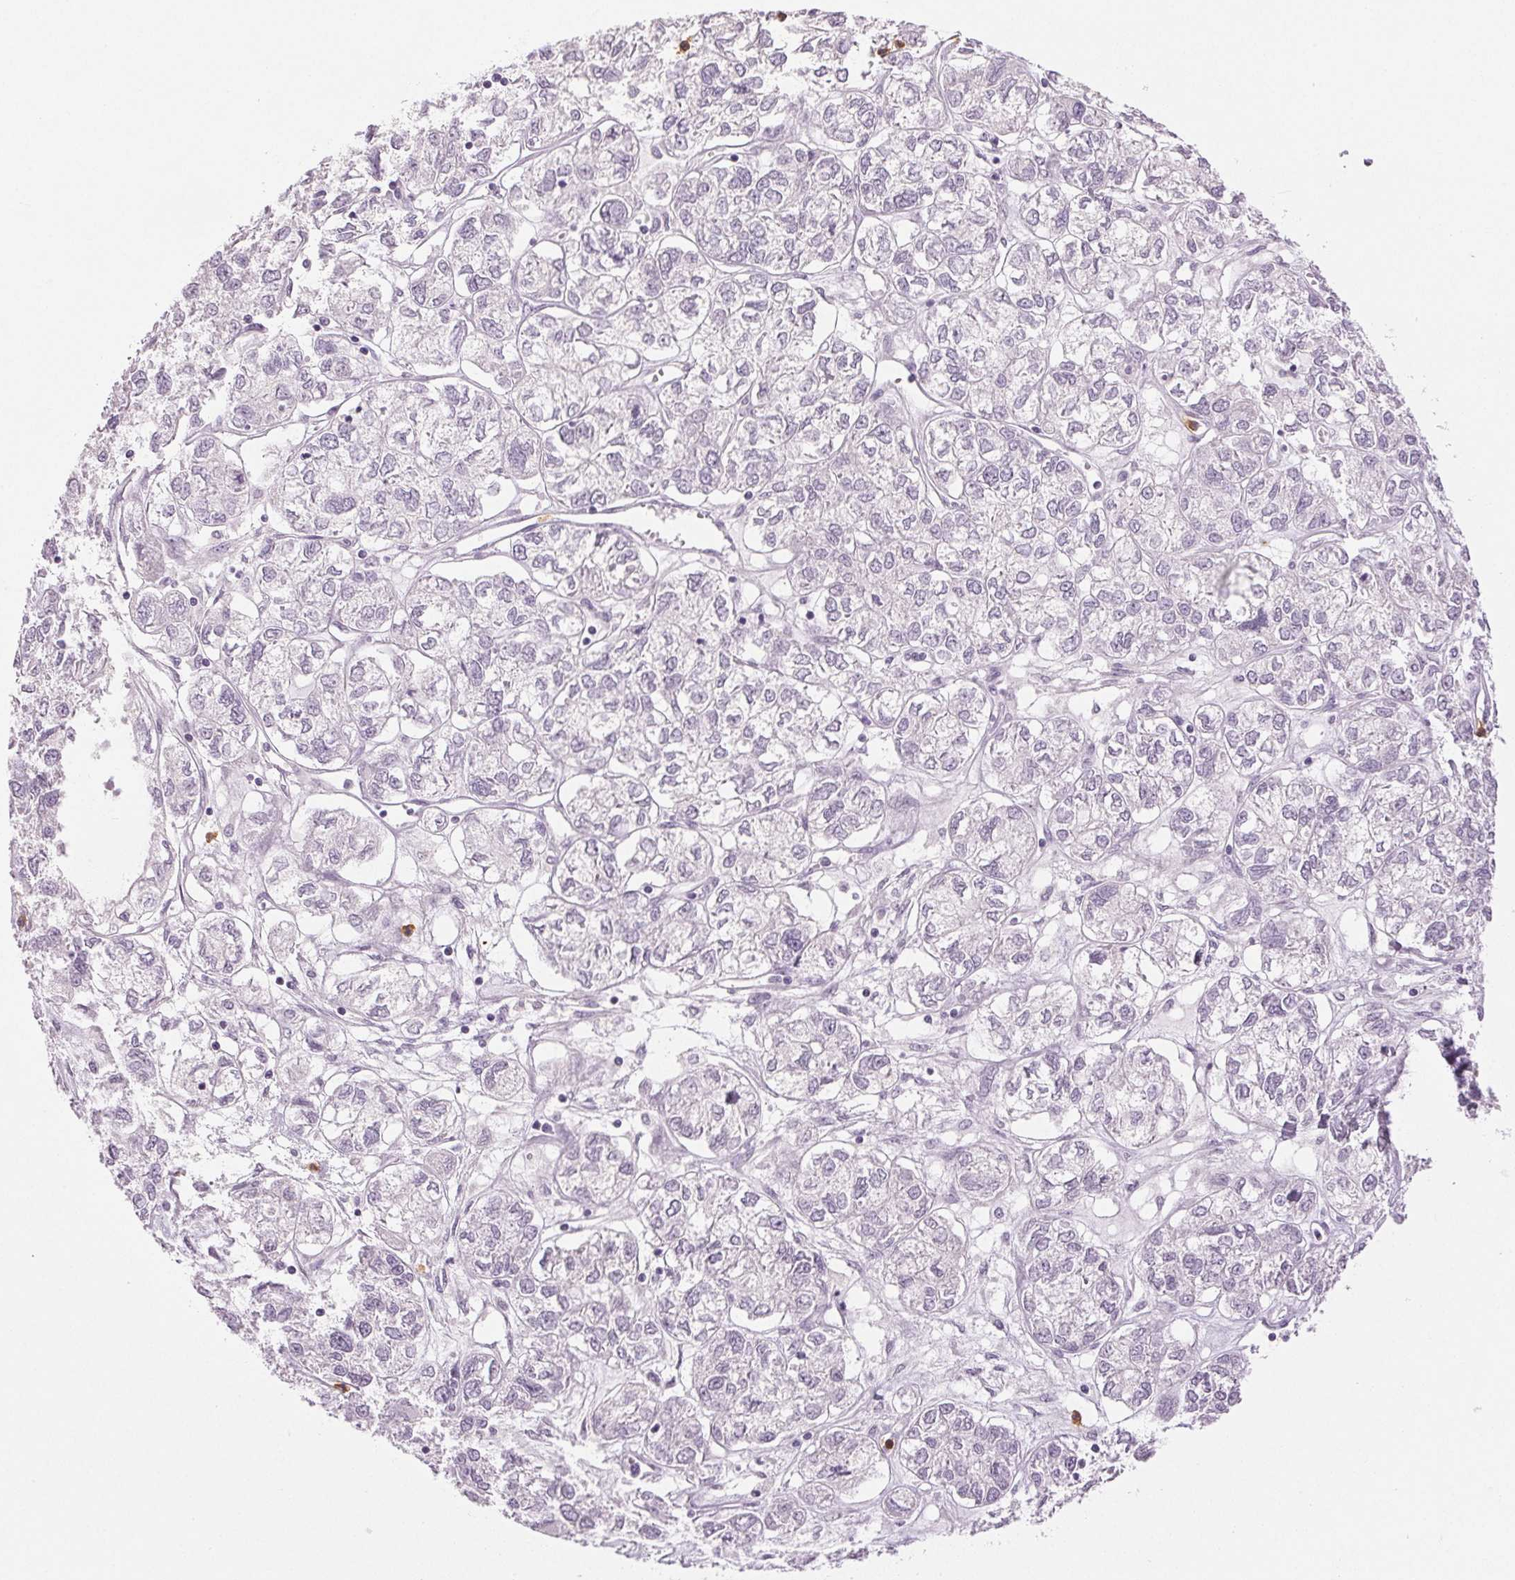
{"staining": {"intensity": "negative", "quantity": "none", "location": "none"}, "tissue": "ovarian cancer", "cell_type": "Tumor cells", "image_type": "cancer", "snomed": [{"axis": "morphology", "description": "Carcinoma, endometroid"}, {"axis": "topography", "description": "Ovary"}], "caption": "IHC micrograph of neoplastic tissue: human ovarian endometroid carcinoma stained with DAB exhibits no significant protein positivity in tumor cells.", "gene": "LTF", "patient": {"sex": "female", "age": 64}}